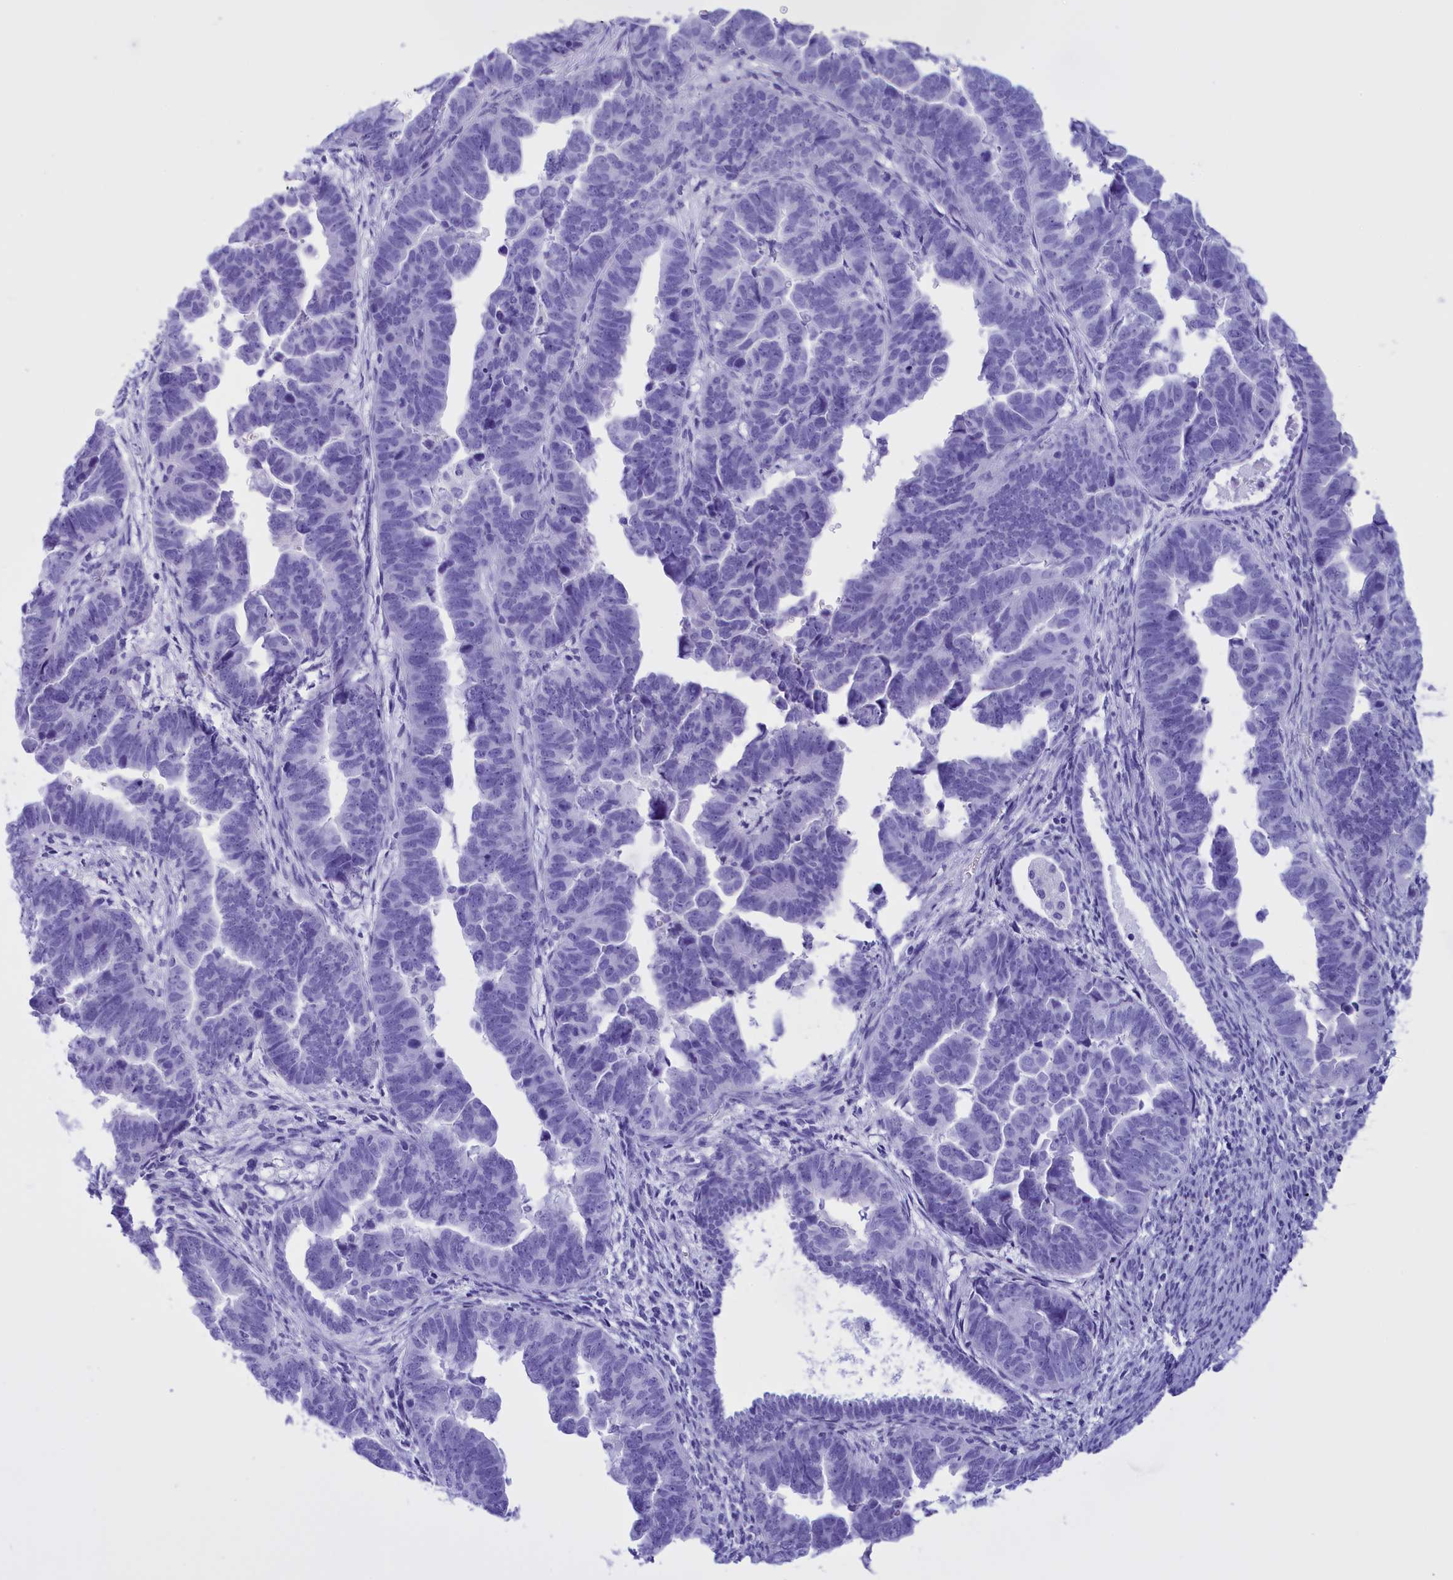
{"staining": {"intensity": "negative", "quantity": "none", "location": "none"}, "tissue": "endometrial cancer", "cell_type": "Tumor cells", "image_type": "cancer", "snomed": [{"axis": "morphology", "description": "Adenocarcinoma, NOS"}, {"axis": "topography", "description": "Endometrium"}], "caption": "Tumor cells show no significant expression in endometrial cancer.", "gene": "BRI3", "patient": {"sex": "female", "age": 75}}